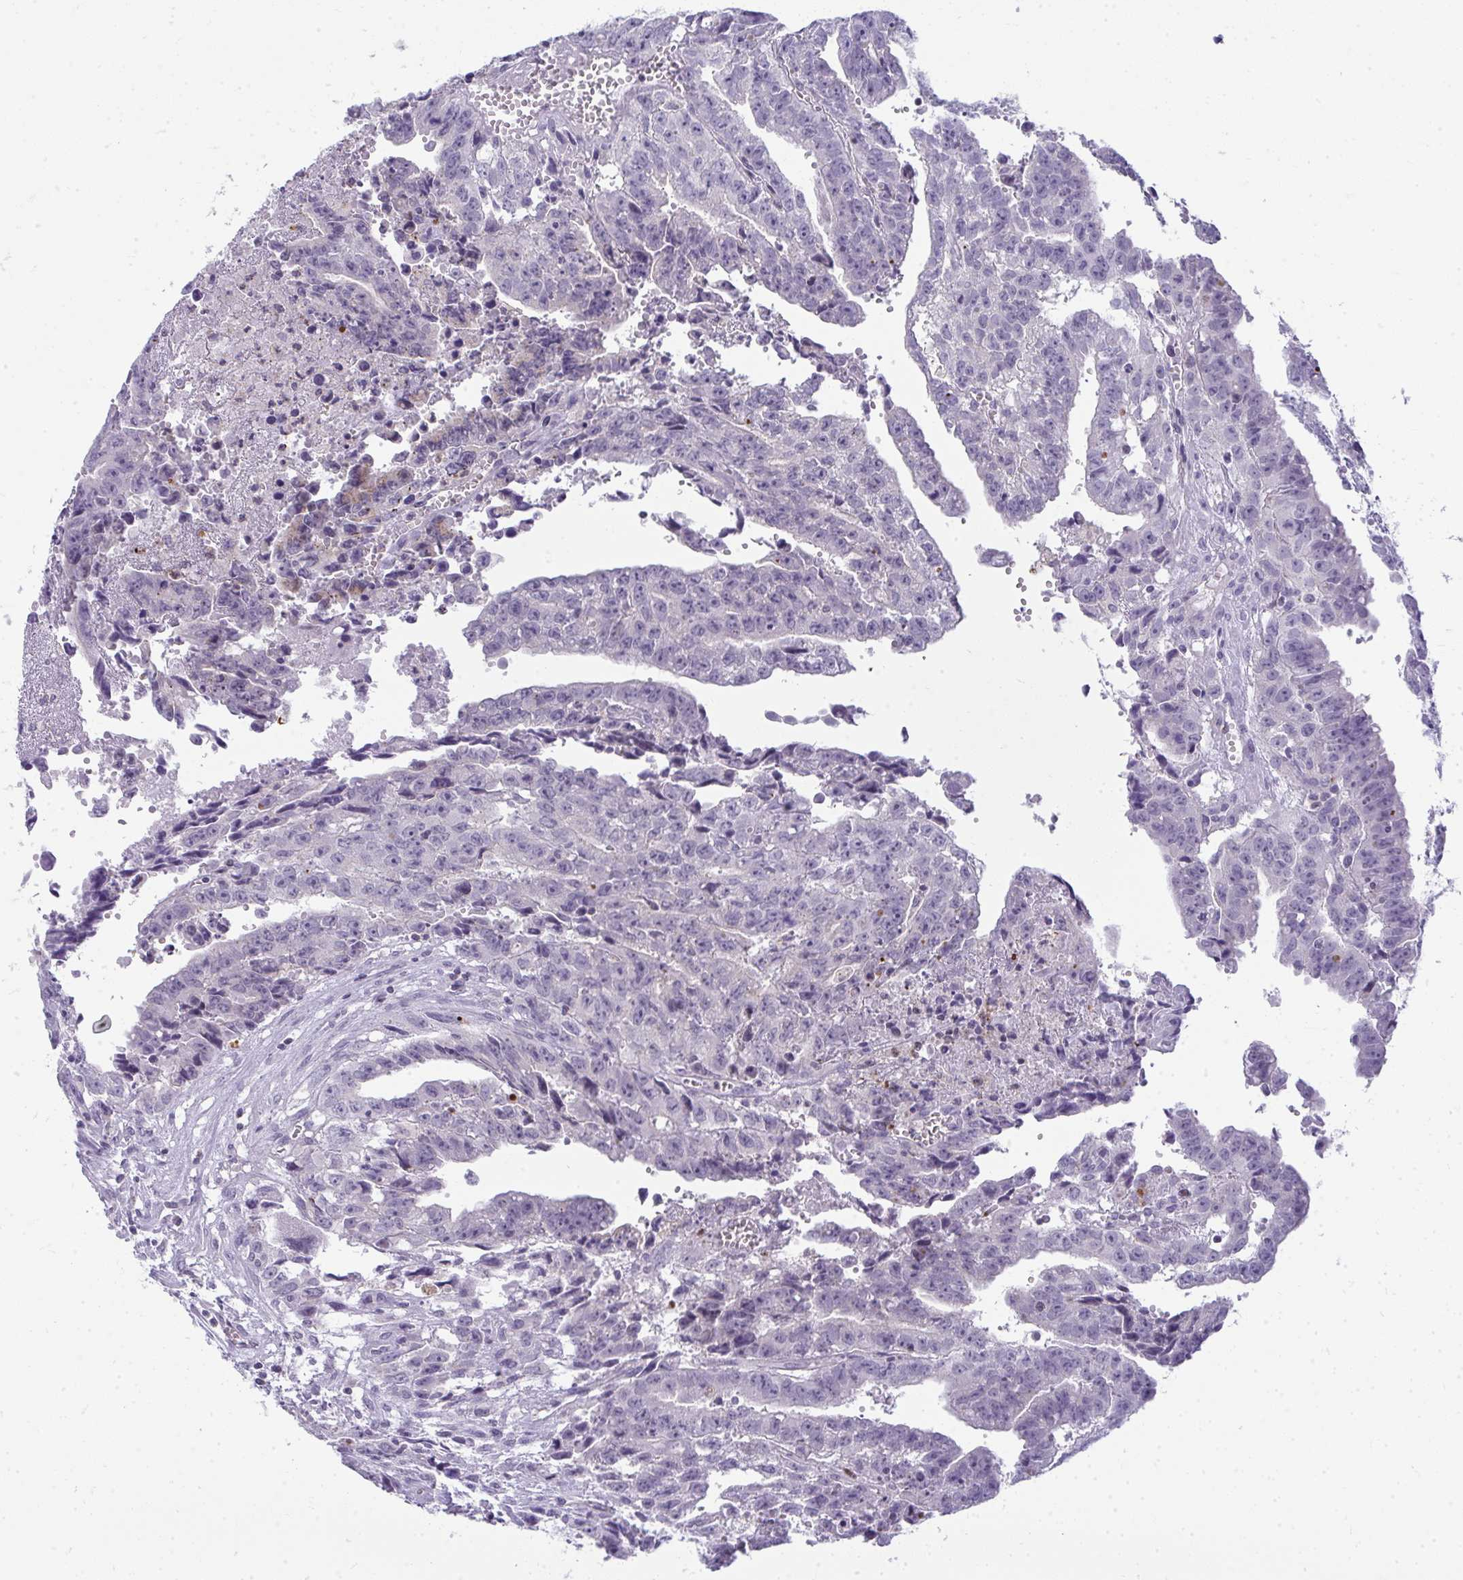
{"staining": {"intensity": "negative", "quantity": "none", "location": "none"}, "tissue": "testis cancer", "cell_type": "Tumor cells", "image_type": "cancer", "snomed": [{"axis": "morphology", "description": "Carcinoma, Embryonal, NOS"}, {"axis": "morphology", "description": "Teratoma, malignant, NOS"}, {"axis": "topography", "description": "Testis"}], "caption": "The immunohistochemistry (IHC) image has no significant positivity in tumor cells of embryonal carcinoma (testis) tissue. (Stains: DAB immunohistochemistry (IHC) with hematoxylin counter stain, Microscopy: brightfield microscopy at high magnification).", "gene": "VPS4B", "patient": {"sex": "male", "age": 24}}